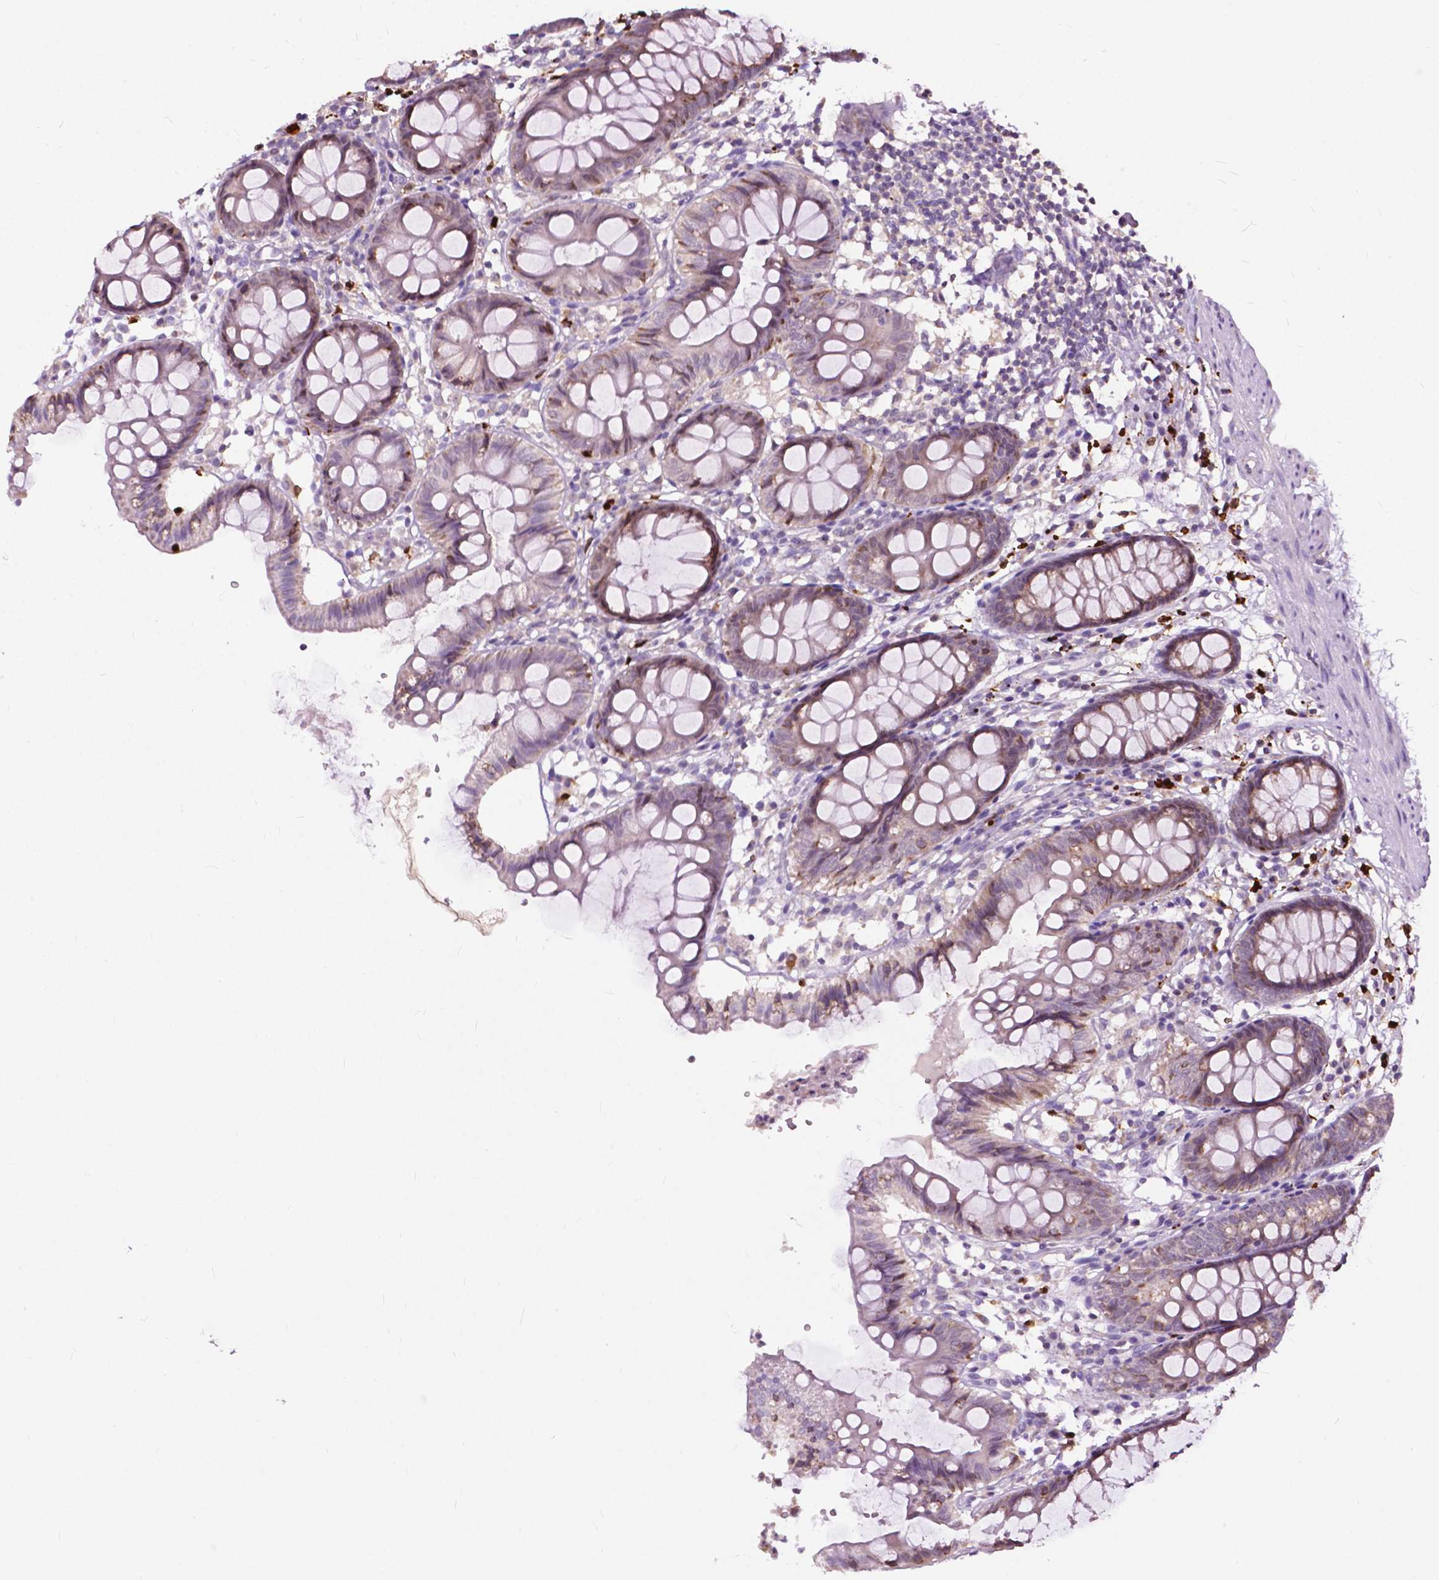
{"staining": {"intensity": "negative", "quantity": "none", "location": "none"}, "tissue": "colon", "cell_type": "Endothelial cells", "image_type": "normal", "snomed": [{"axis": "morphology", "description": "Normal tissue, NOS"}, {"axis": "topography", "description": "Colon"}], "caption": "A high-resolution photomicrograph shows IHC staining of unremarkable colon, which displays no significant expression in endothelial cells.", "gene": "TTC9B", "patient": {"sex": "female", "age": 84}}